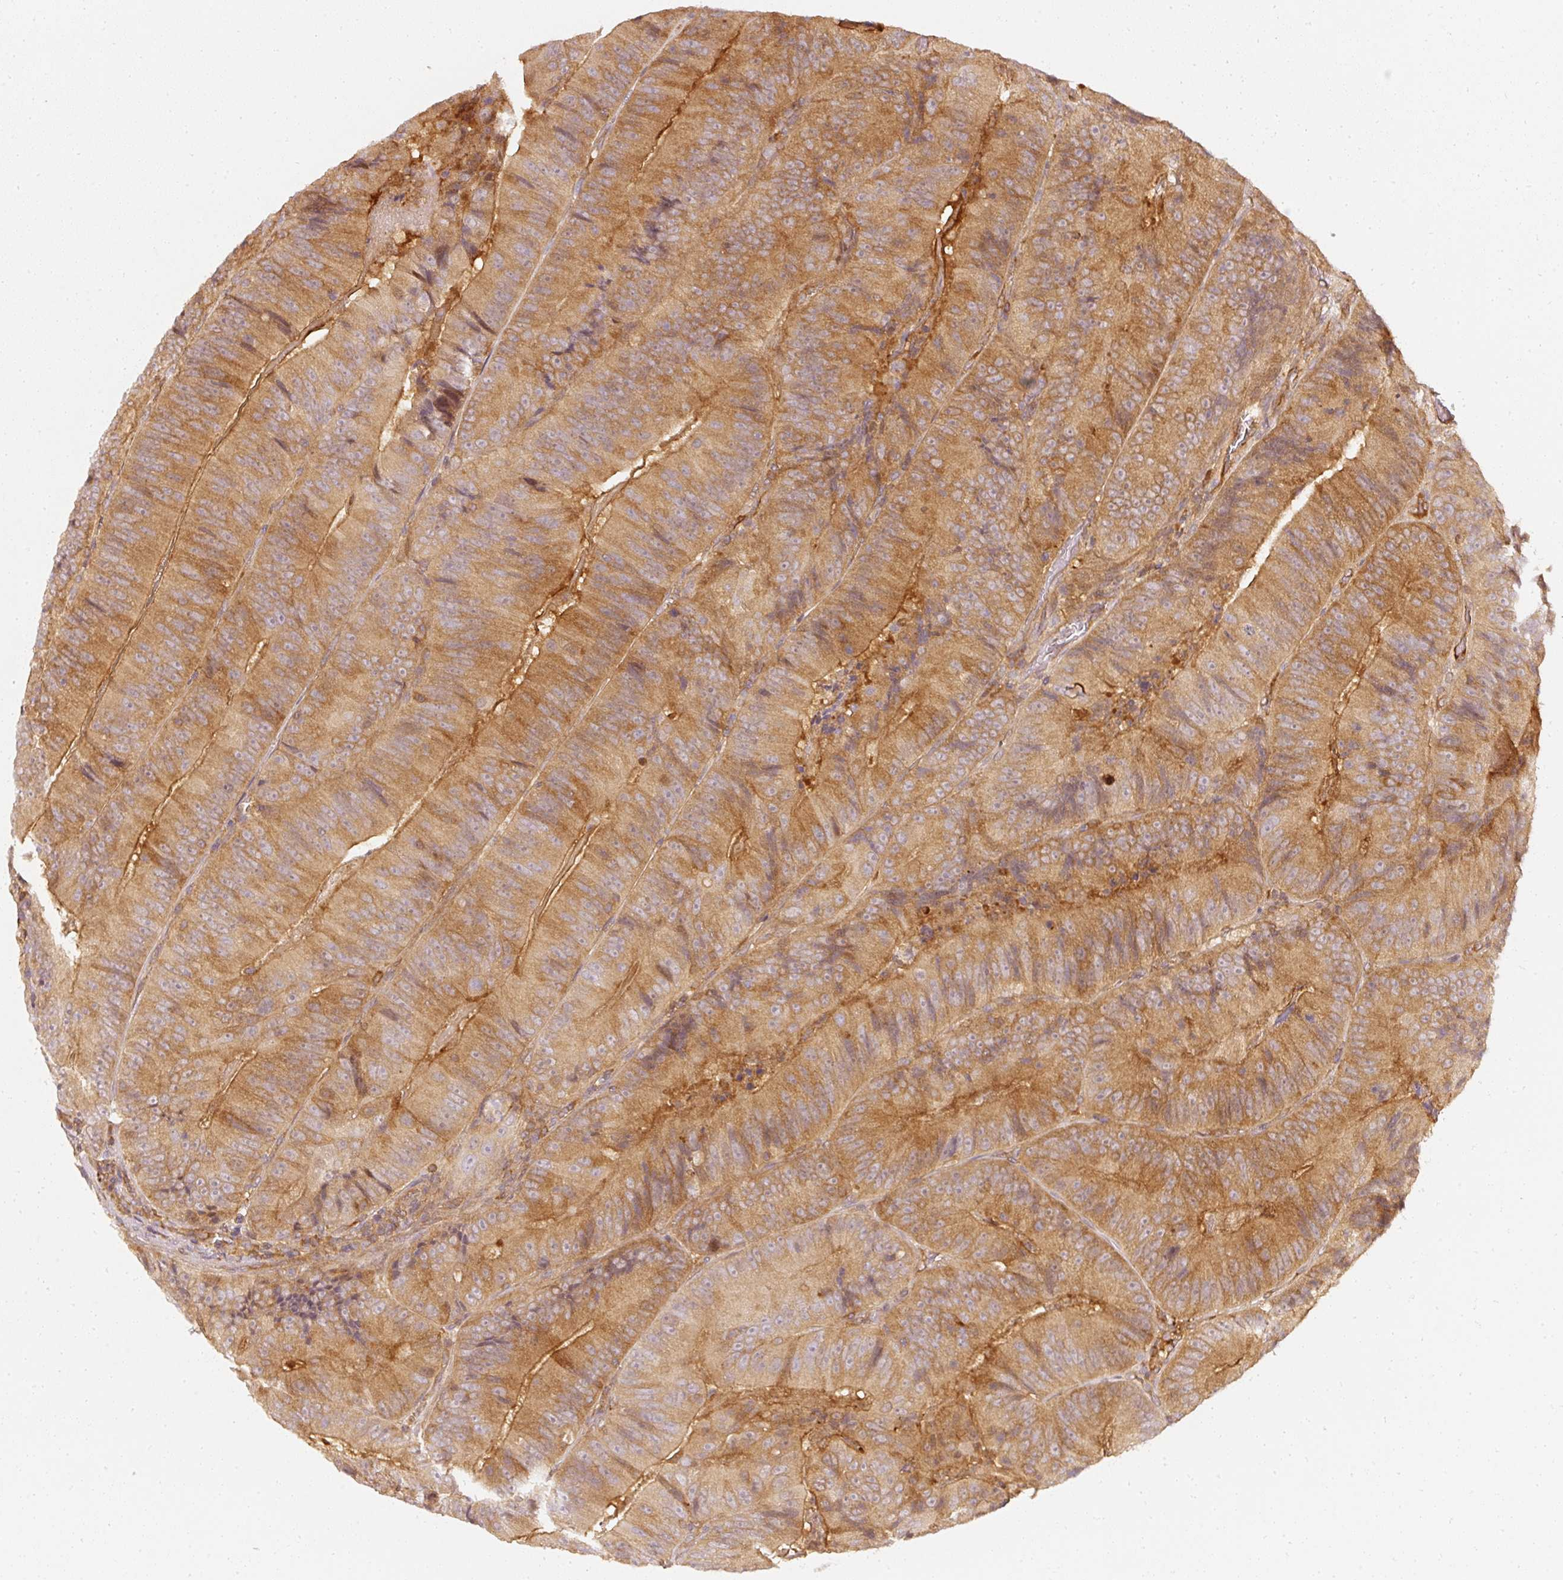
{"staining": {"intensity": "moderate", "quantity": ">75%", "location": "cytoplasmic/membranous"}, "tissue": "colorectal cancer", "cell_type": "Tumor cells", "image_type": "cancer", "snomed": [{"axis": "morphology", "description": "Adenocarcinoma, NOS"}, {"axis": "topography", "description": "Colon"}], "caption": "A photomicrograph of adenocarcinoma (colorectal) stained for a protein exhibits moderate cytoplasmic/membranous brown staining in tumor cells. (brown staining indicates protein expression, while blue staining denotes nuclei).", "gene": "ASMTL", "patient": {"sex": "female", "age": 86}}